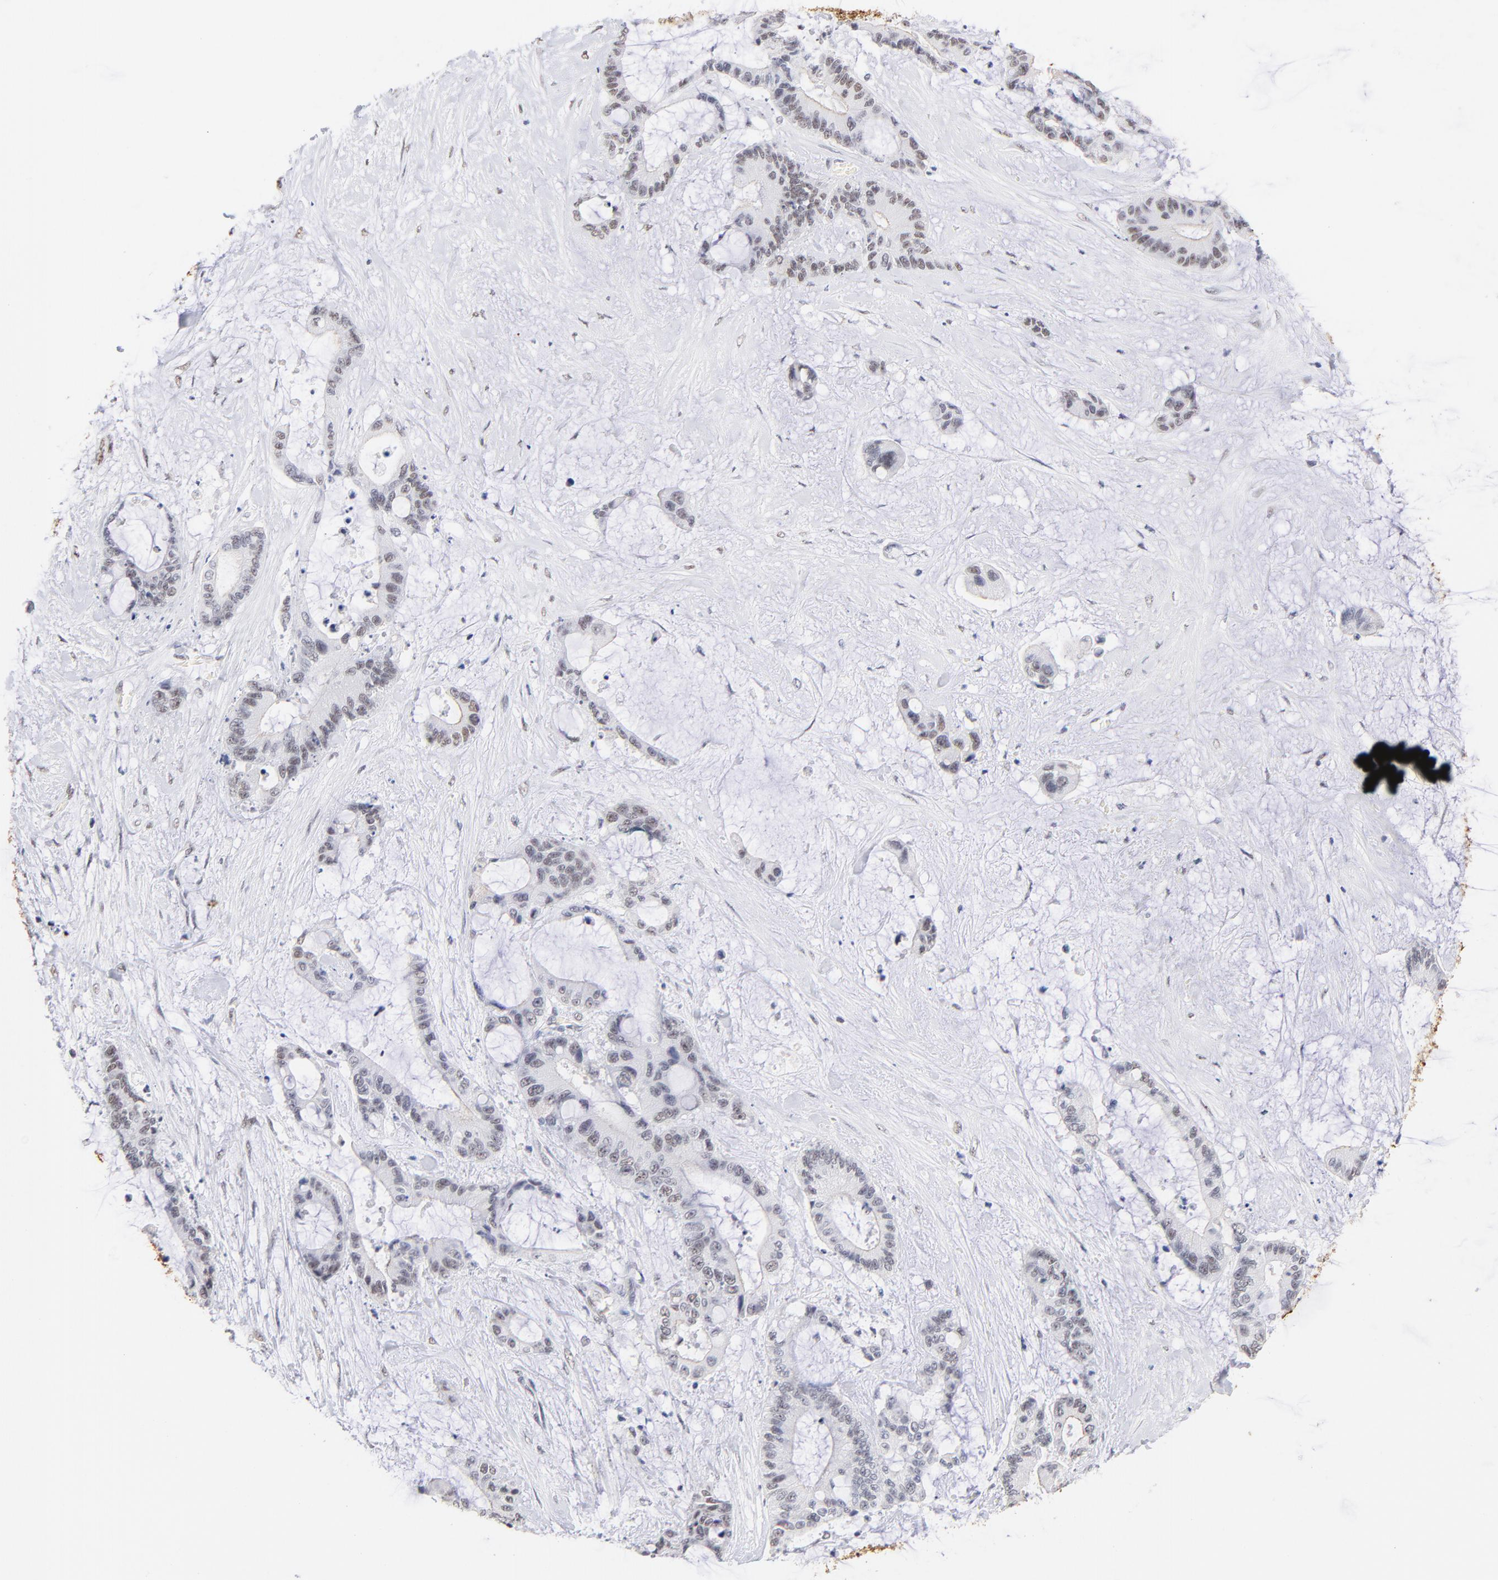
{"staining": {"intensity": "negative", "quantity": "none", "location": "none"}, "tissue": "liver cancer", "cell_type": "Tumor cells", "image_type": "cancer", "snomed": [{"axis": "morphology", "description": "Cholangiocarcinoma"}, {"axis": "topography", "description": "Liver"}], "caption": "Cholangiocarcinoma (liver) was stained to show a protein in brown. There is no significant positivity in tumor cells.", "gene": "ZNF74", "patient": {"sex": "female", "age": 73}}